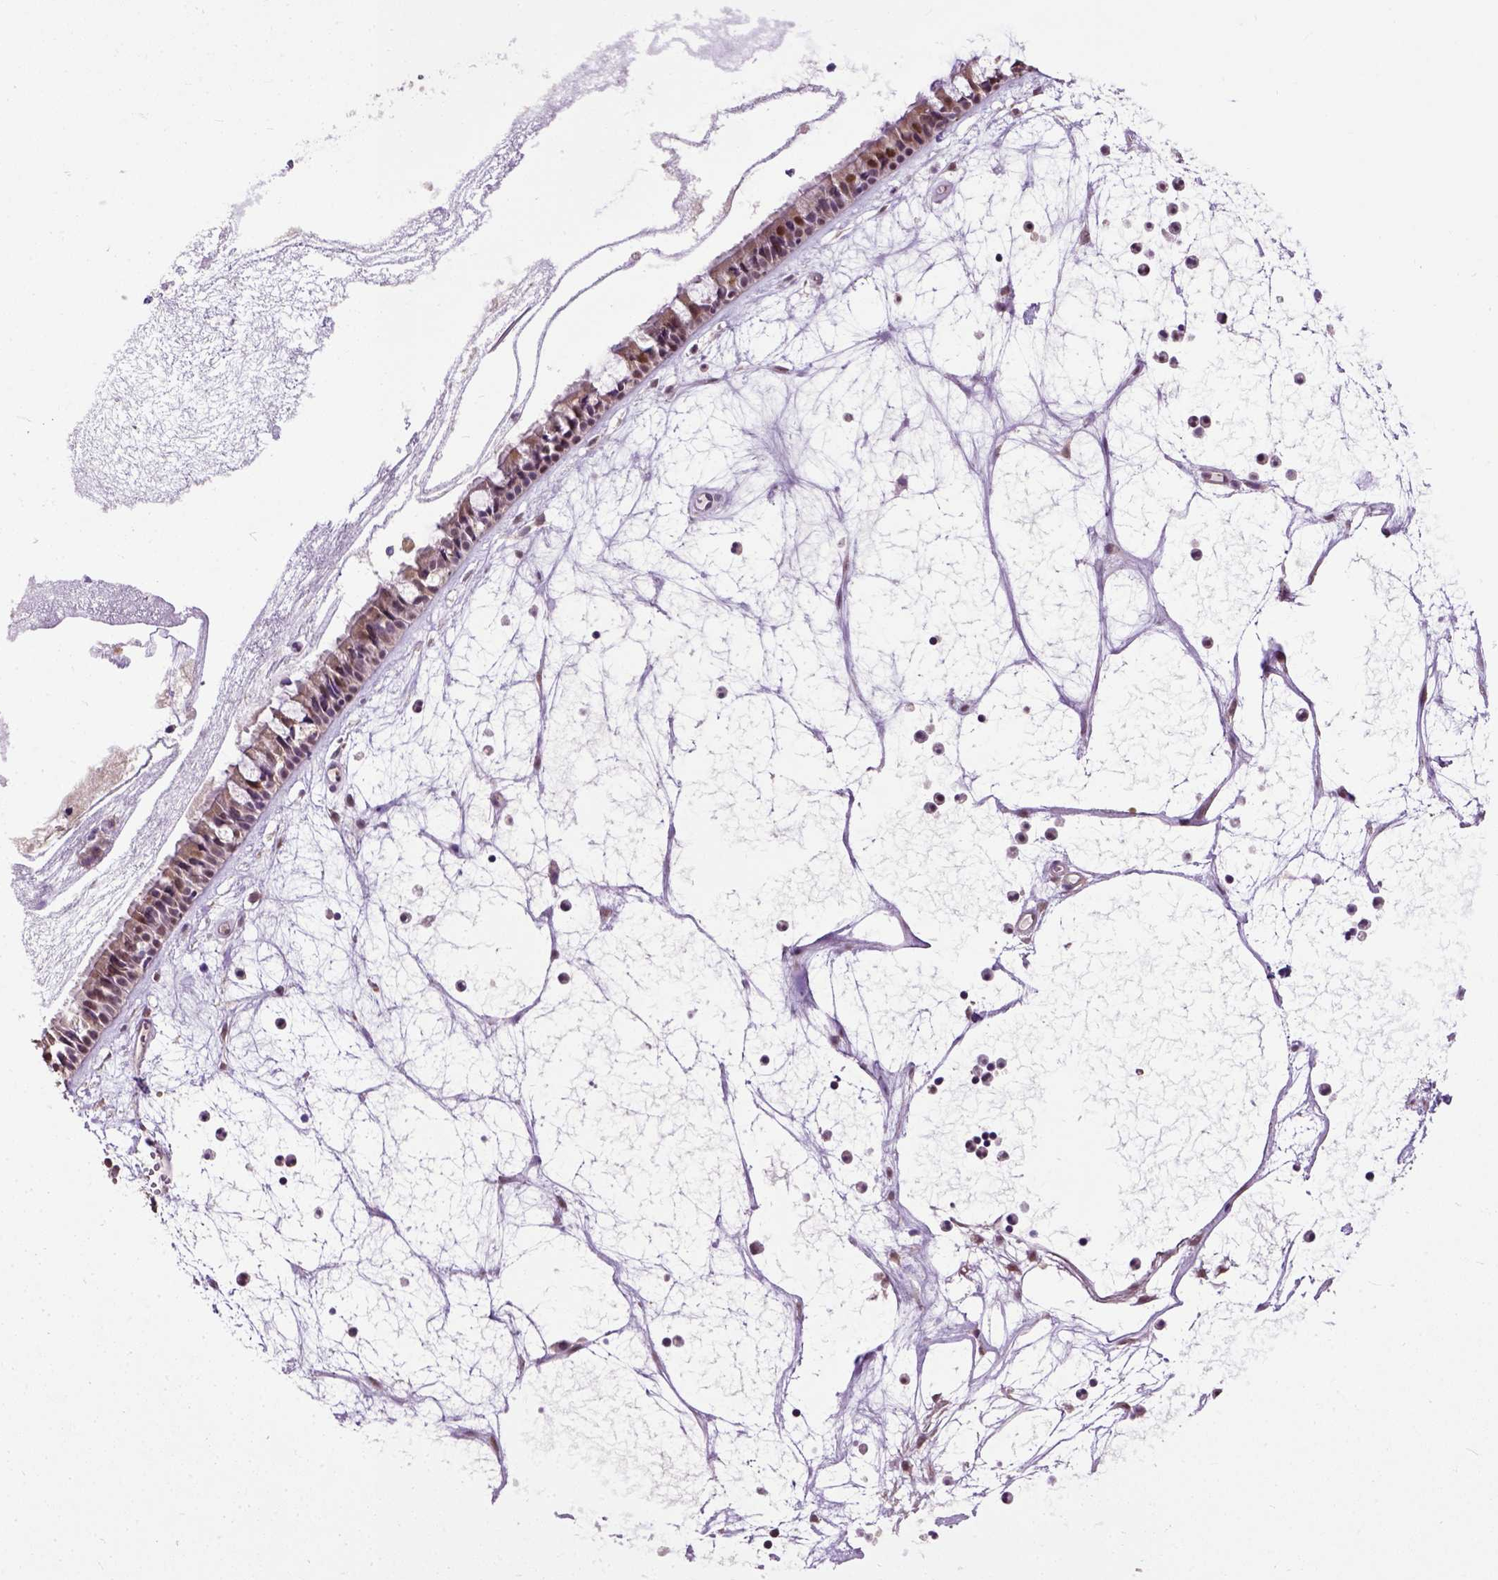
{"staining": {"intensity": "moderate", "quantity": ">75%", "location": "cytoplasmic/membranous,nuclear"}, "tissue": "nasopharynx", "cell_type": "Respiratory epithelial cells", "image_type": "normal", "snomed": [{"axis": "morphology", "description": "Normal tissue, NOS"}, {"axis": "topography", "description": "Nasopharynx"}], "caption": "Nasopharynx stained with DAB (3,3'-diaminobenzidine) IHC demonstrates medium levels of moderate cytoplasmic/membranous,nuclear staining in approximately >75% of respiratory epithelial cells. (DAB IHC, brown staining for protein, blue staining for nuclei).", "gene": "UBA3", "patient": {"sex": "male", "age": 31}}